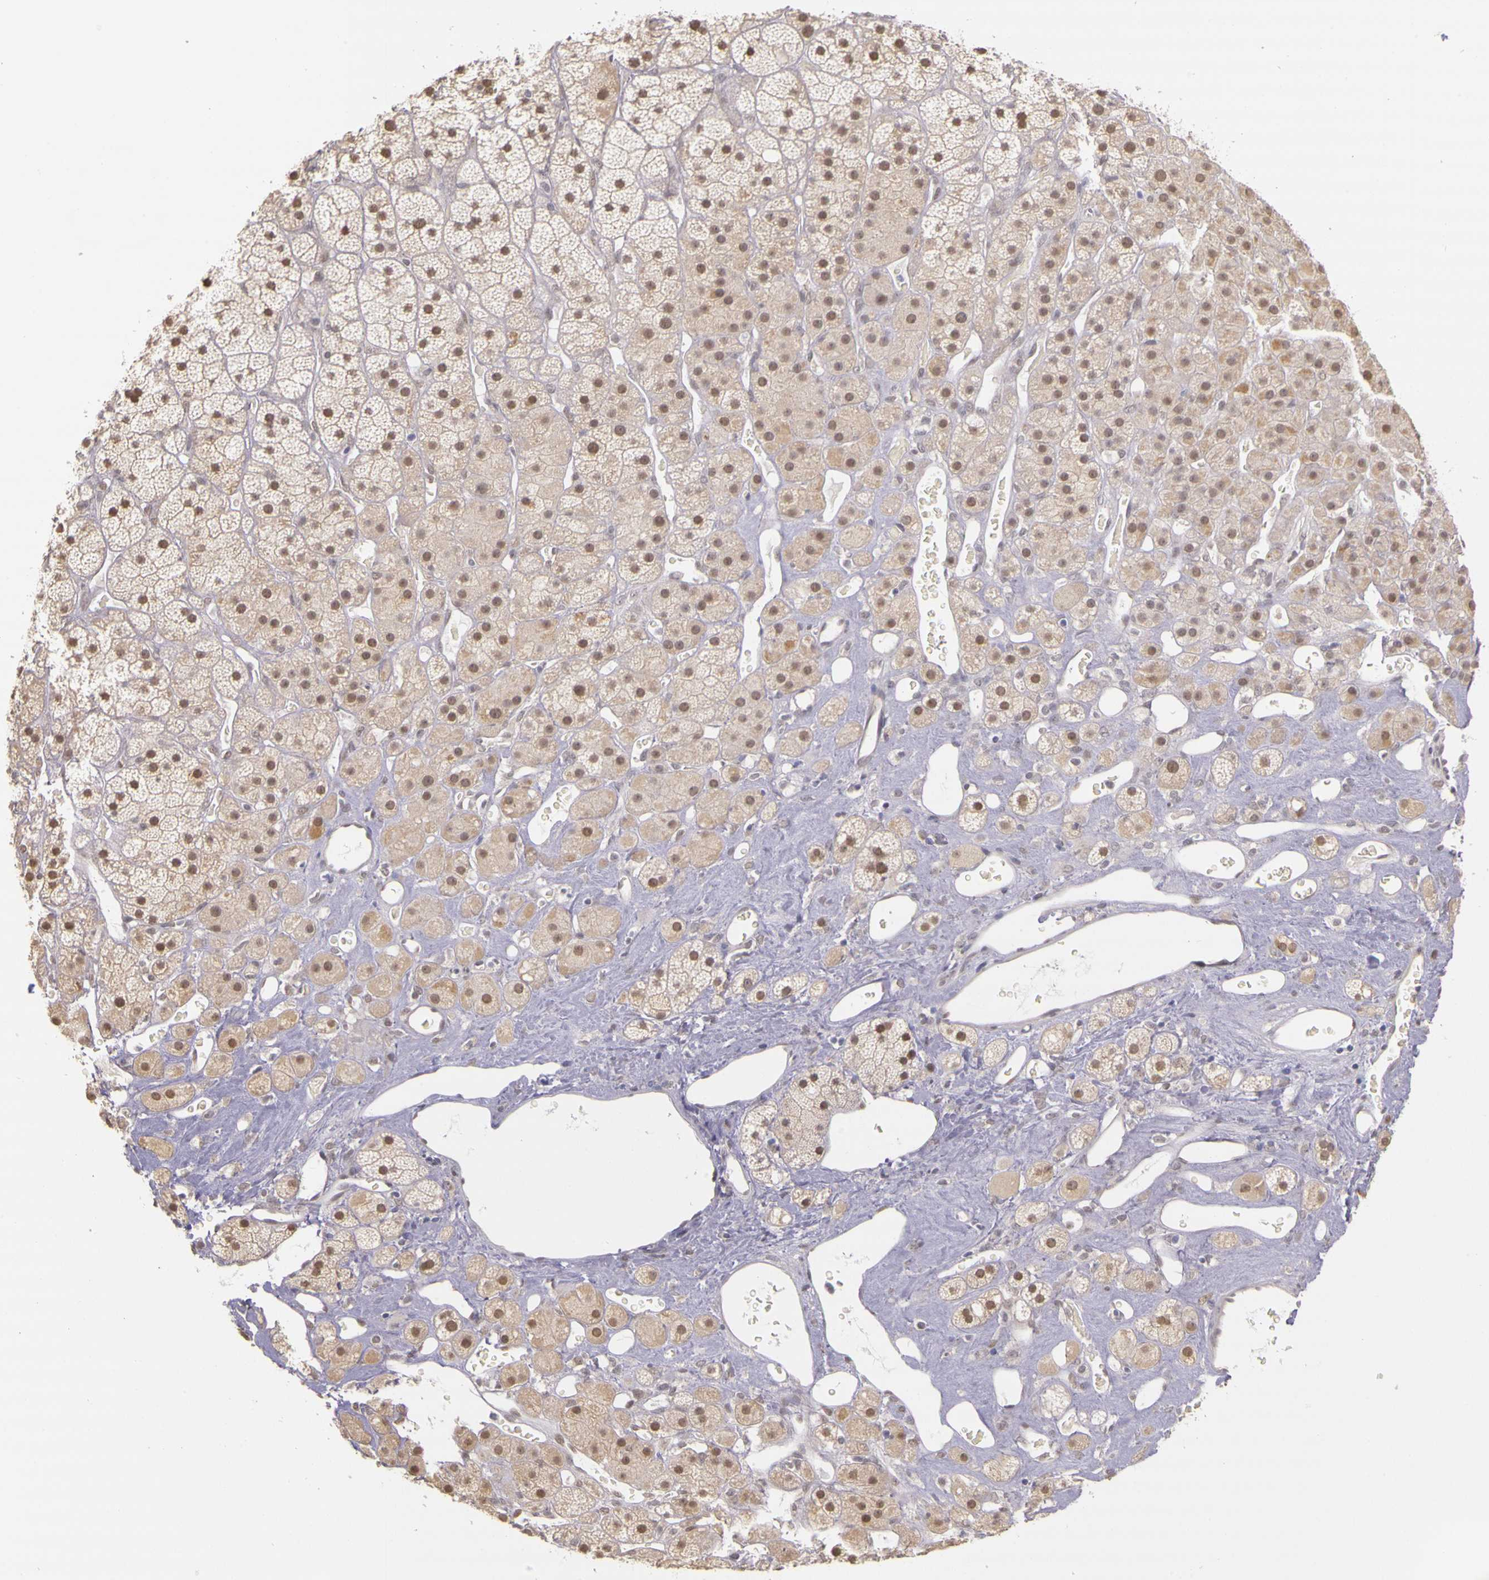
{"staining": {"intensity": "moderate", "quantity": ">75%", "location": "cytoplasmic/membranous,nuclear"}, "tissue": "adrenal gland", "cell_type": "Glandular cells", "image_type": "normal", "snomed": [{"axis": "morphology", "description": "Normal tissue, NOS"}, {"axis": "topography", "description": "Adrenal gland"}], "caption": "Brown immunohistochemical staining in normal human adrenal gland displays moderate cytoplasmic/membranous,nuclear expression in about >75% of glandular cells.", "gene": "WDR13", "patient": {"sex": "male", "age": 57}}